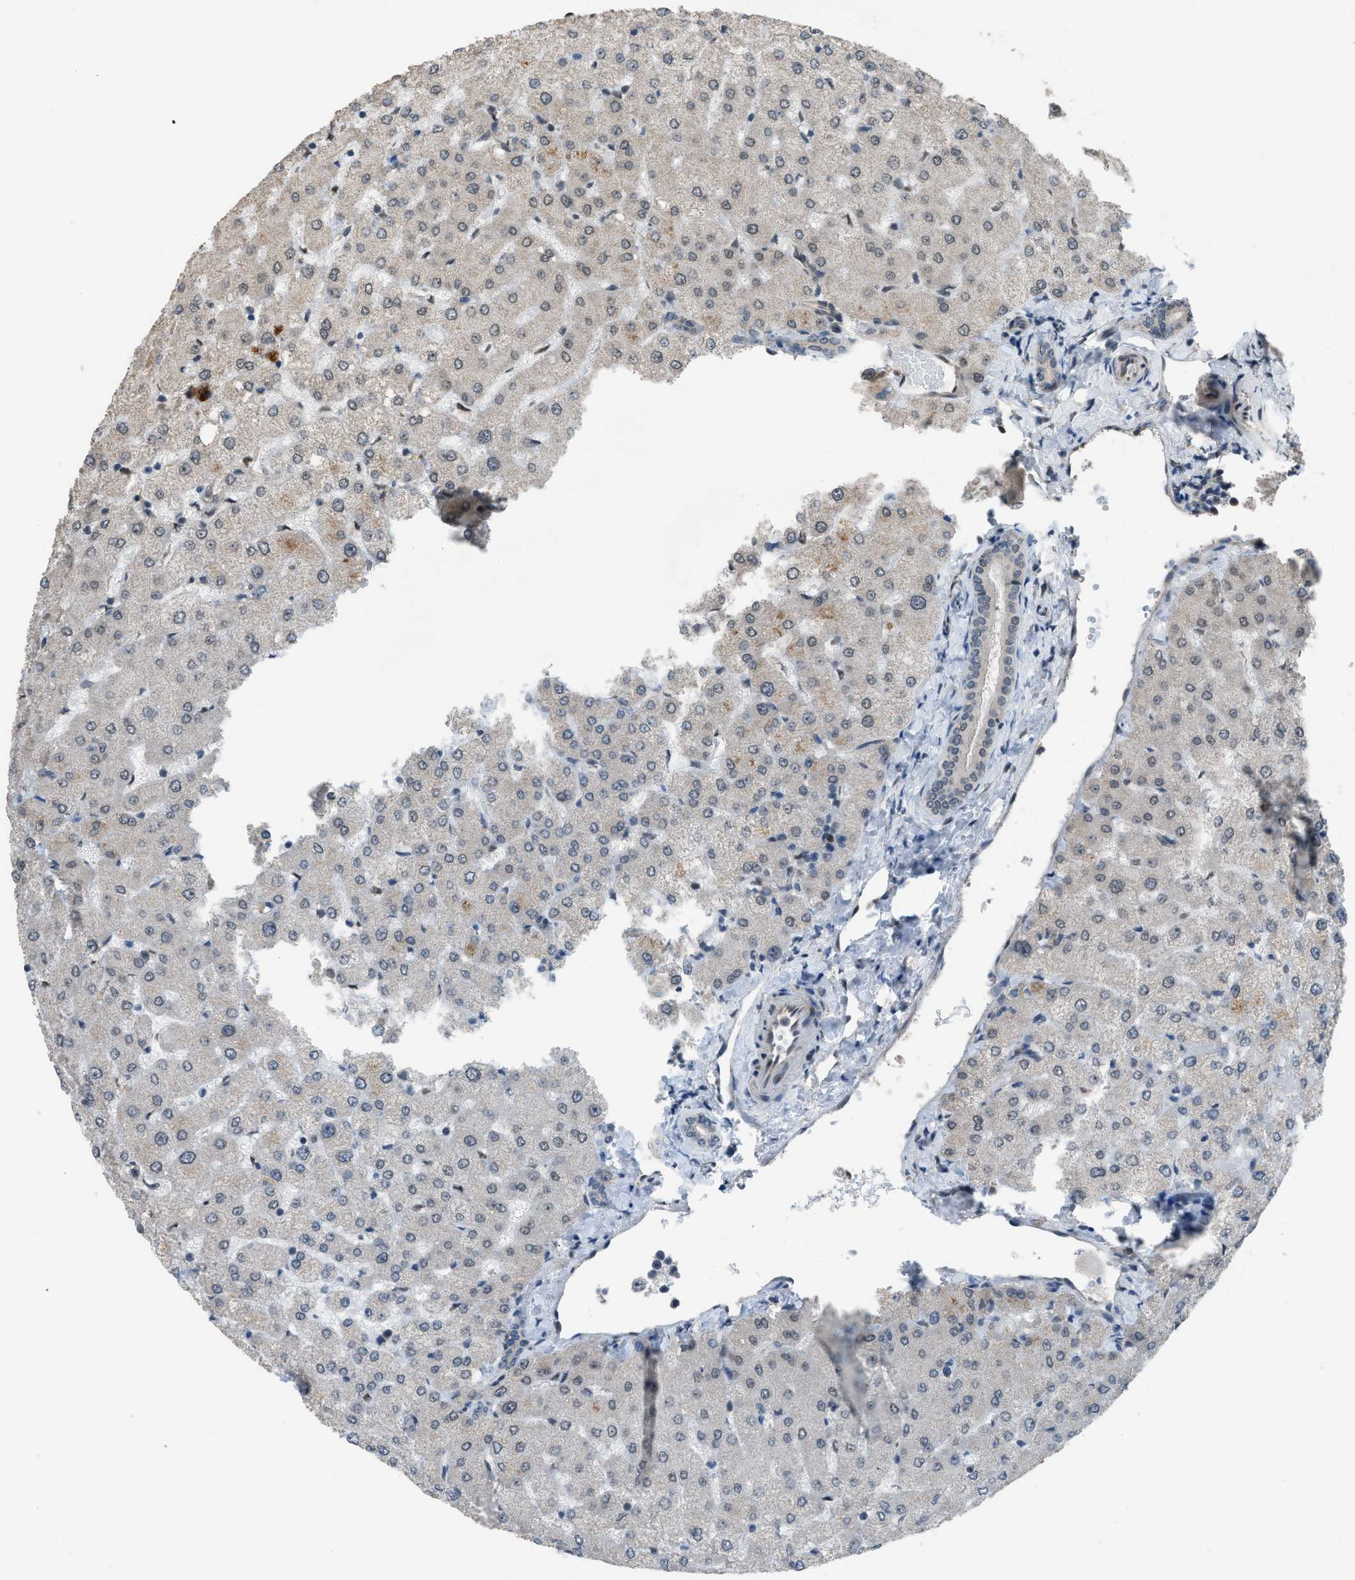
{"staining": {"intensity": "weak", "quantity": "25%-75%", "location": "cytoplasmic/membranous"}, "tissue": "liver", "cell_type": "Cholangiocytes", "image_type": "normal", "snomed": [{"axis": "morphology", "description": "Normal tissue, NOS"}, {"axis": "topography", "description": "Liver"}], "caption": "A histopathology image of liver stained for a protein exhibits weak cytoplasmic/membranous brown staining in cholangiocytes. (DAB (3,3'-diaminobenzidine) IHC with brightfield microscopy, high magnification).", "gene": "KPNA6", "patient": {"sex": "female", "age": 54}}